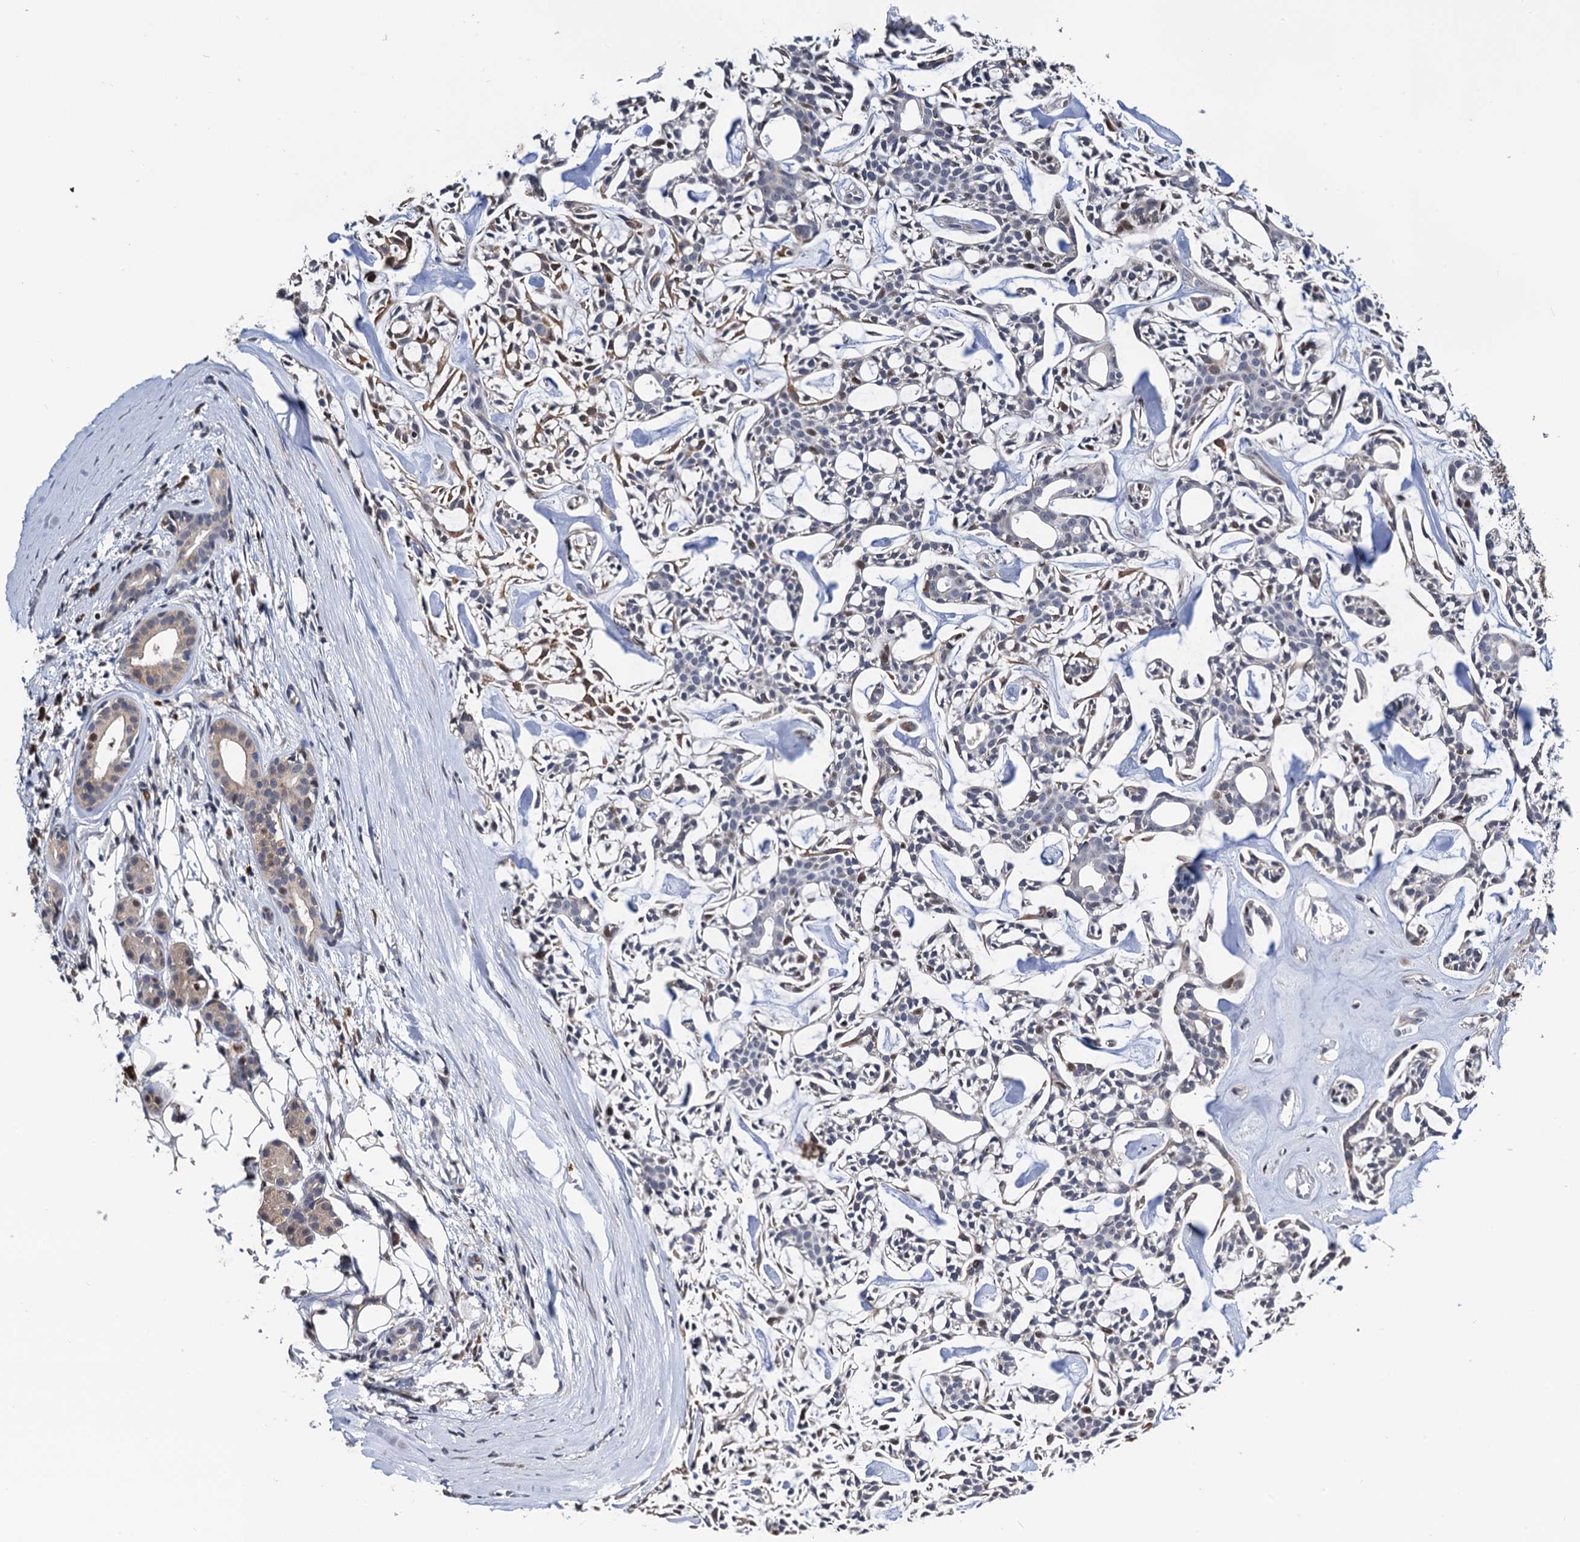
{"staining": {"intensity": "weak", "quantity": "<25%", "location": "cytoplasmic/membranous"}, "tissue": "head and neck cancer", "cell_type": "Tumor cells", "image_type": "cancer", "snomed": [{"axis": "morphology", "description": "Adenocarcinoma, NOS"}, {"axis": "topography", "description": "Salivary gland"}, {"axis": "topography", "description": "Head-Neck"}], "caption": "Image shows no significant protein expression in tumor cells of adenocarcinoma (head and neck). The staining was performed using DAB (3,3'-diaminobenzidine) to visualize the protein expression in brown, while the nuclei were stained in blue with hematoxylin (Magnification: 20x).", "gene": "FAM222A", "patient": {"sex": "male", "age": 55}}